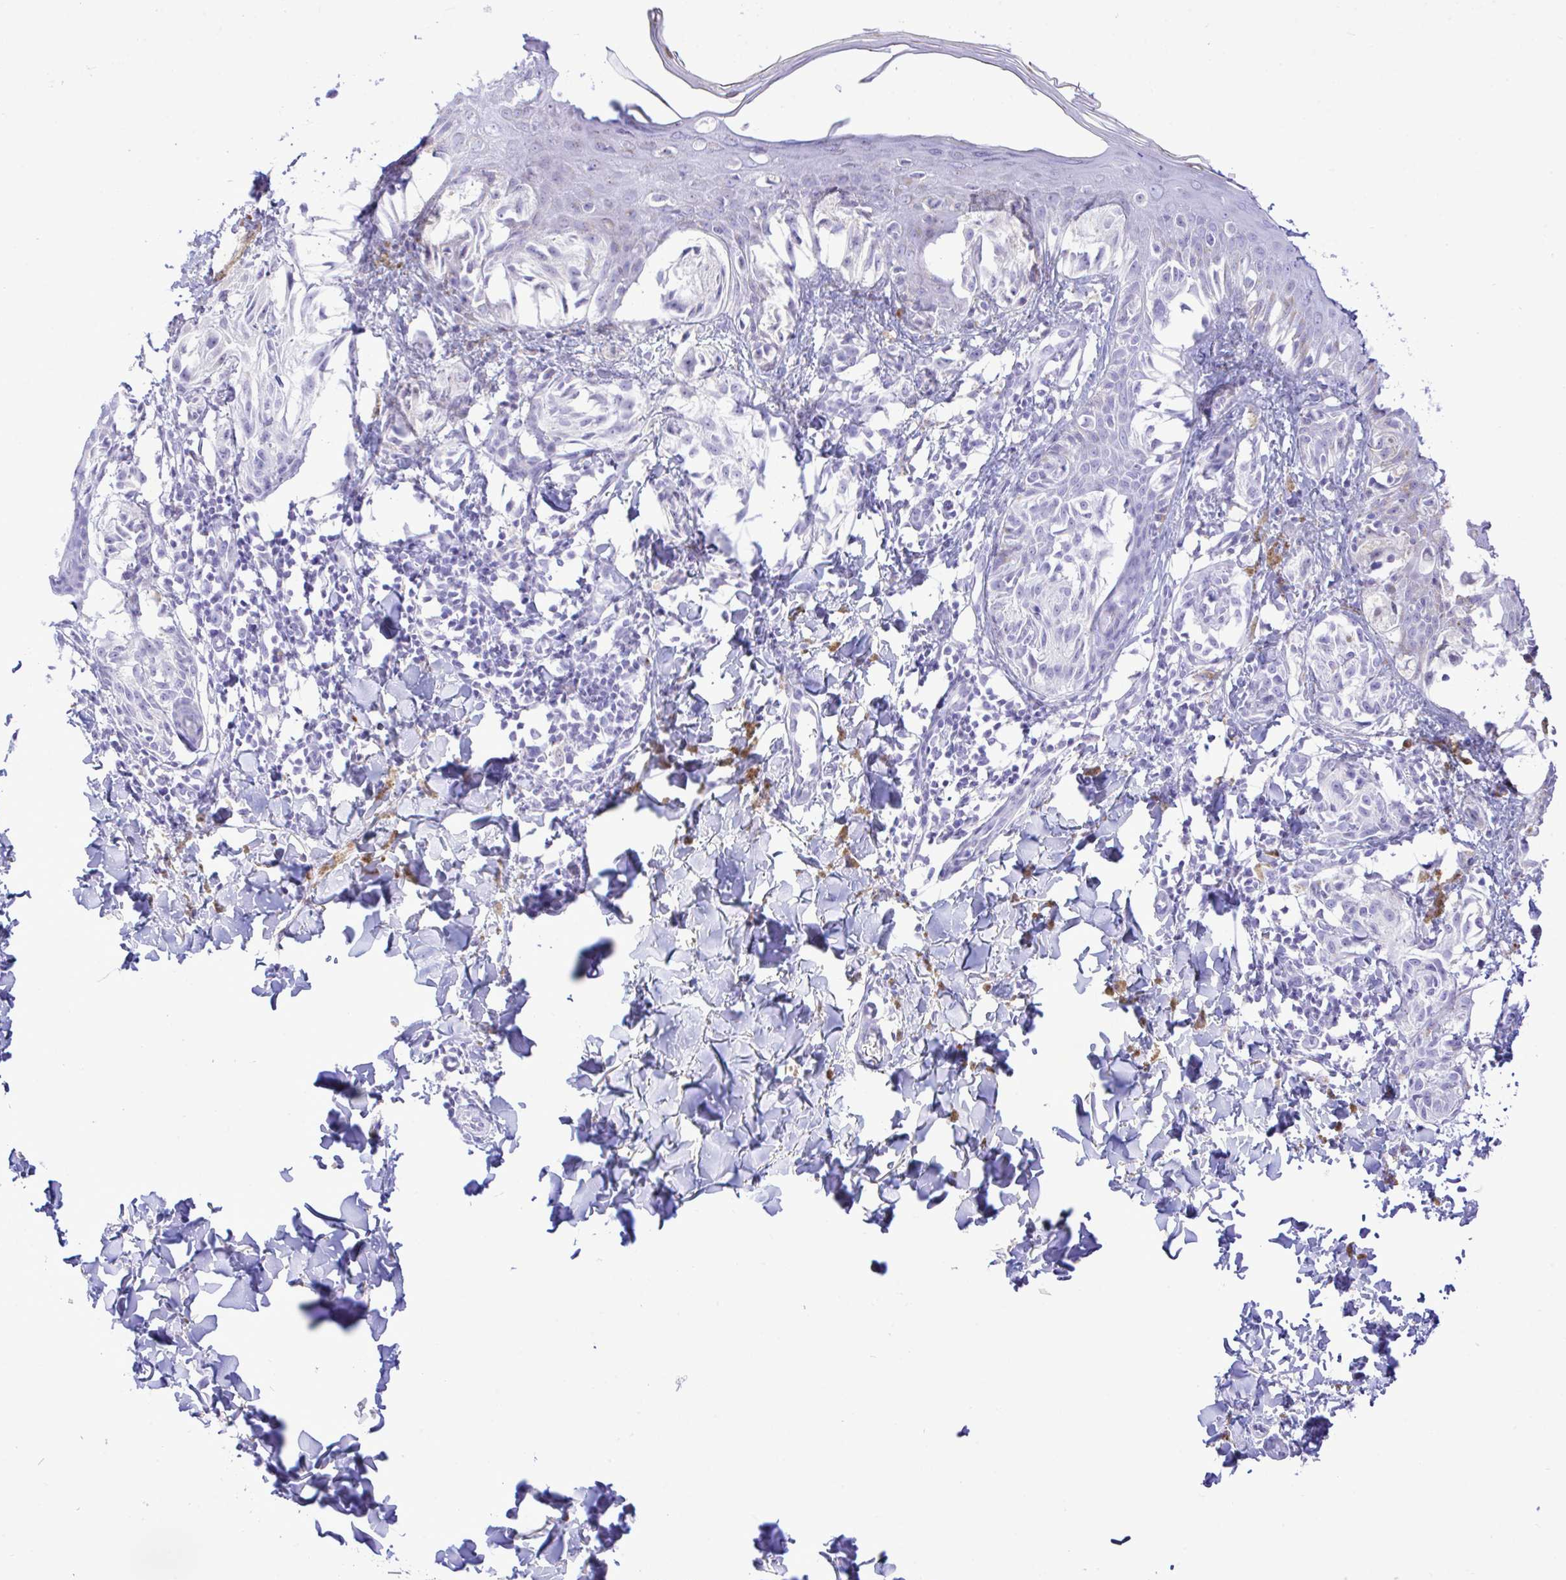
{"staining": {"intensity": "negative", "quantity": "none", "location": "none"}, "tissue": "melanoma", "cell_type": "Tumor cells", "image_type": "cancer", "snomed": [{"axis": "morphology", "description": "Malignant melanoma, NOS"}, {"axis": "topography", "description": "Skin"}], "caption": "Immunohistochemical staining of malignant melanoma demonstrates no significant expression in tumor cells.", "gene": "SELENOV", "patient": {"sex": "female", "age": 38}}